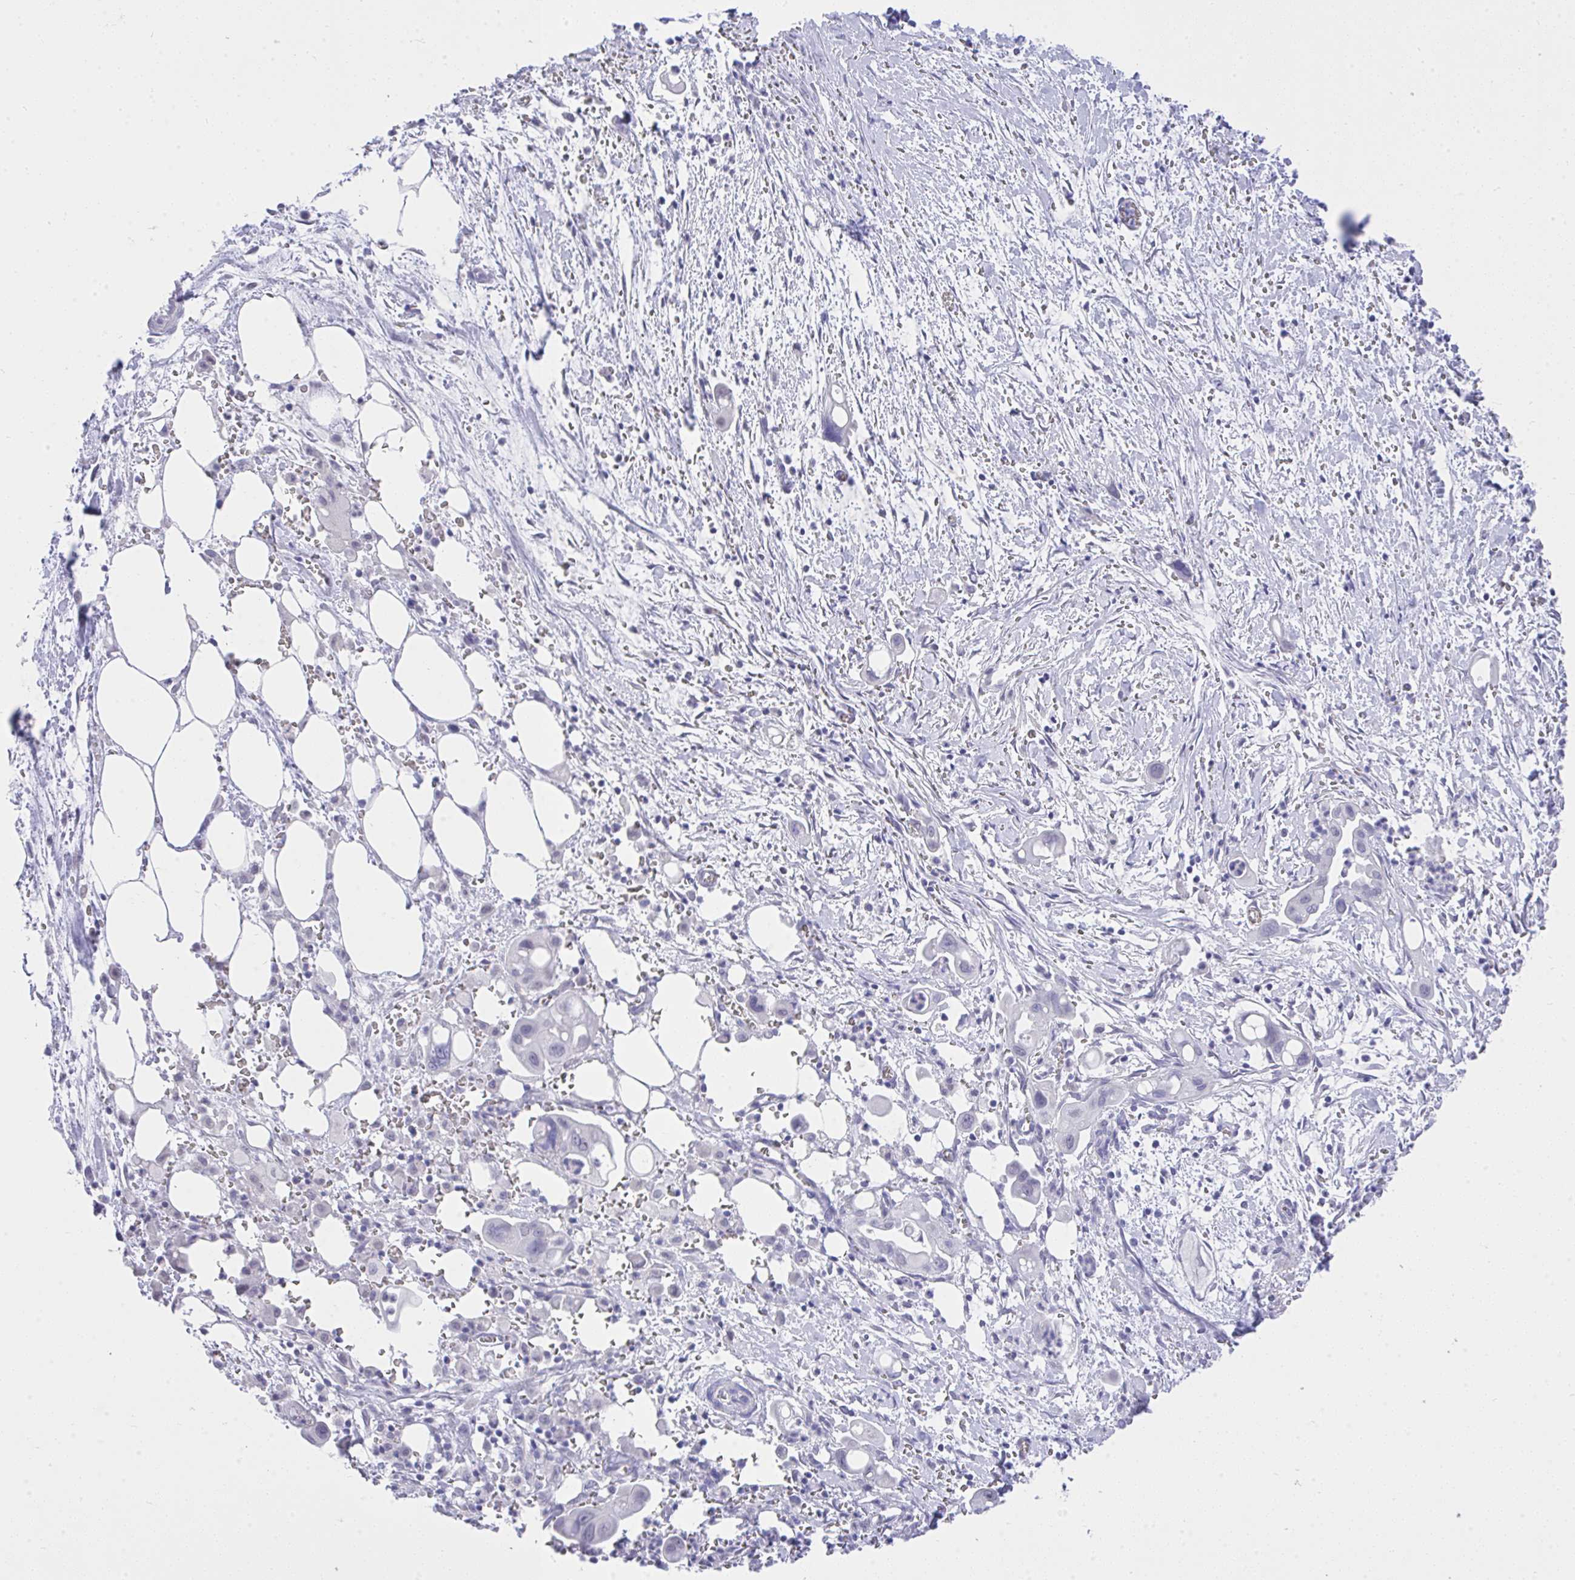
{"staining": {"intensity": "negative", "quantity": "none", "location": "none"}, "tissue": "pancreatic cancer", "cell_type": "Tumor cells", "image_type": "cancer", "snomed": [{"axis": "morphology", "description": "Adenocarcinoma, NOS"}, {"axis": "topography", "description": "Pancreas"}], "caption": "A micrograph of adenocarcinoma (pancreatic) stained for a protein reveals no brown staining in tumor cells. (Brightfield microscopy of DAB immunohistochemistry at high magnification).", "gene": "MS4A12", "patient": {"sex": "male", "age": 61}}